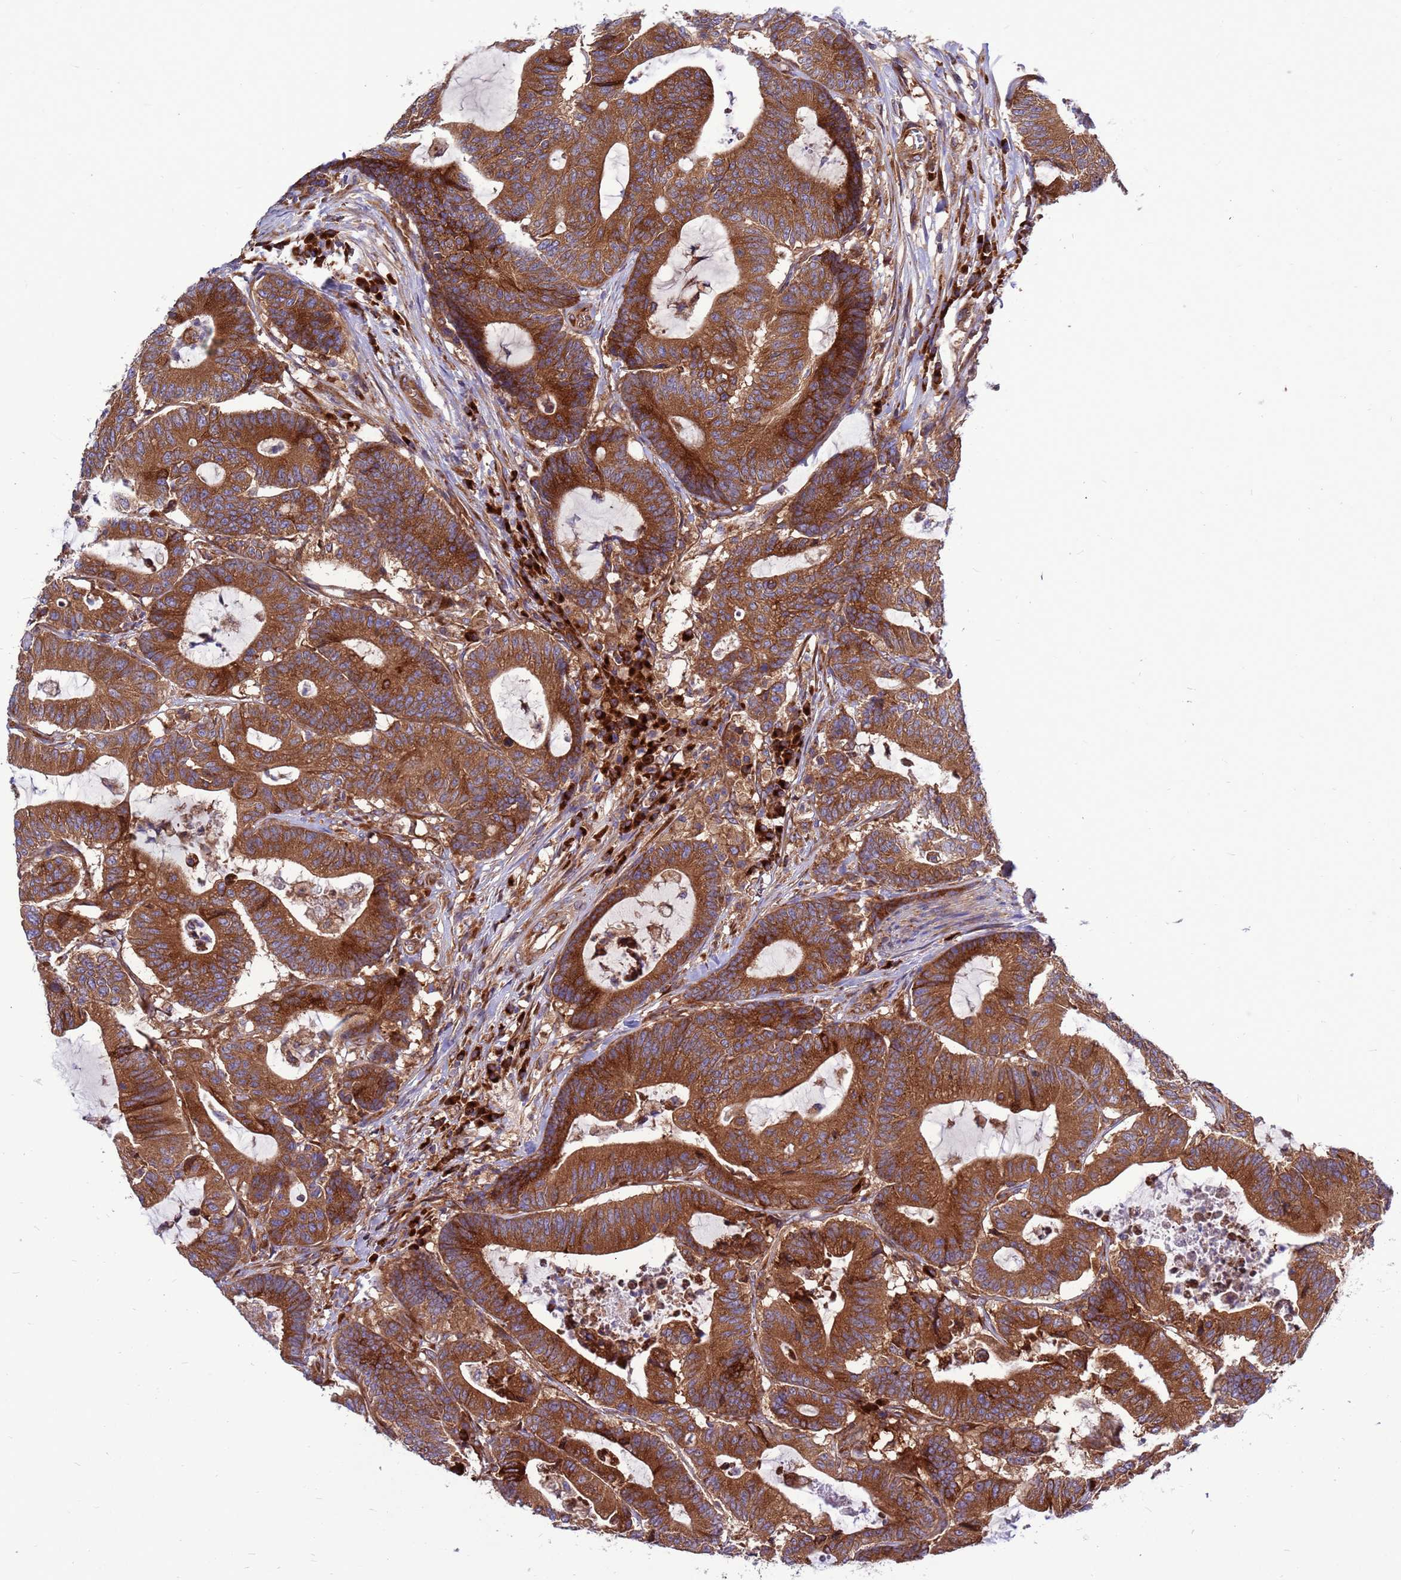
{"staining": {"intensity": "strong", "quantity": ">75%", "location": "cytoplasmic/membranous"}, "tissue": "colorectal cancer", "cell_type": "Tumor cells", "image_type": "cancer", "snomed": [{"axis": "morphology", "description": "Adenocarcinoma, NOS"}, {"axis": "topography", "description": "Colon"}], "caption": "This is an image of immunohistochemistry (IHC) staining of colorectal cancer (adenocarcinoma), which shows strong staining in the cytoplasmic/membranous of tumor cells.", "gene": "ZC3HAV1", "patient": {"sex": "female", "age": 84}}